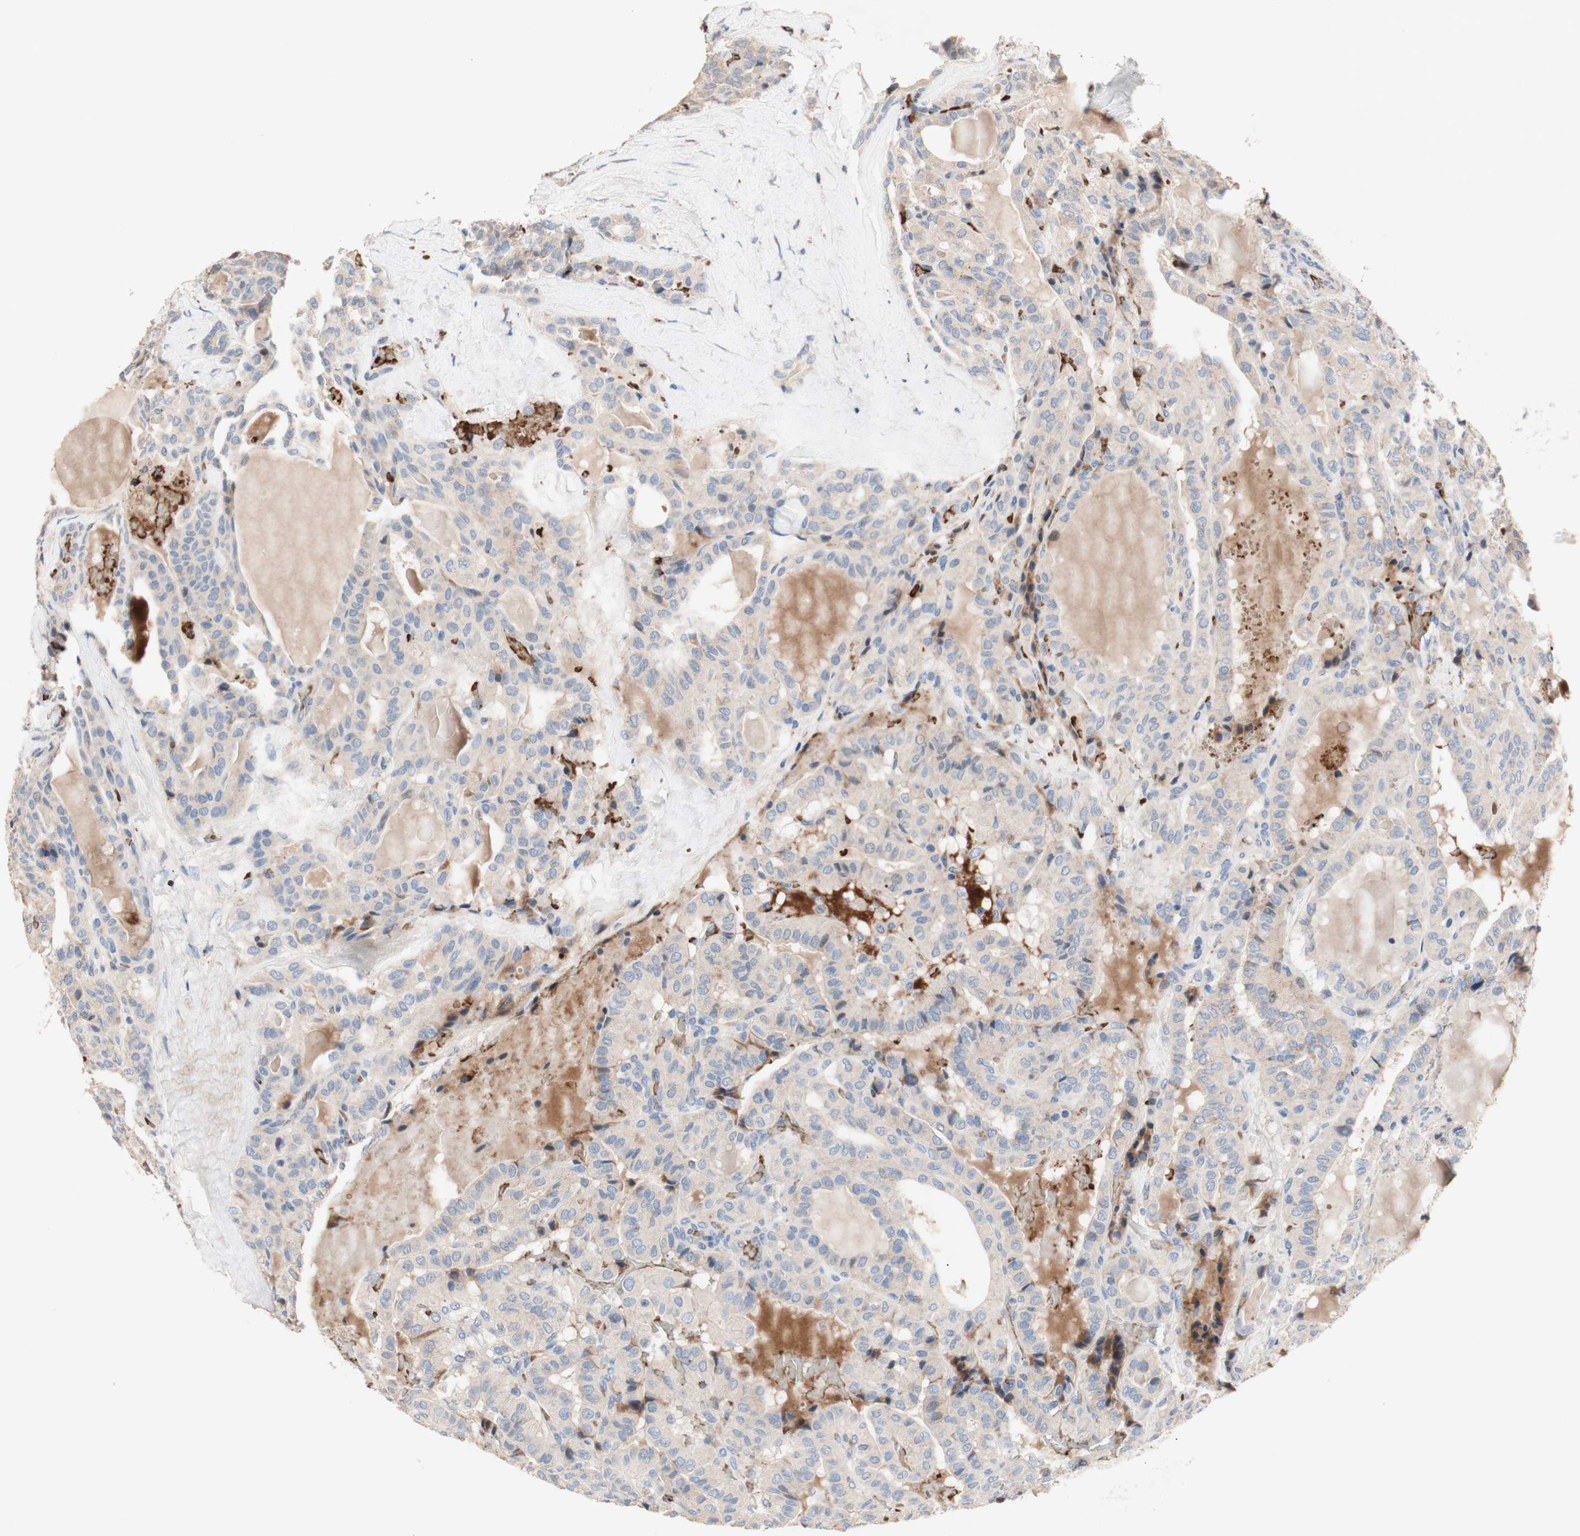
{"staining": {"intensity": "weak", "quantity": ">75%", "location": "cytoplasmic/membranous"}, "tissue": "thyroid cancer", "cell_type": "Tumor cells", "image_type": "cancer", "snomed": [{"axis": "morphology", "description": "Papillary adenocarcinoma, NOS"}, {"axis": "topography", "description": "Thyroid gland"}], "caption": "Thyroid cancer stained with a protein marker reveals weak staining in tumor cells.", "gene": "CDON", "patient": {"sex": "male", "age": 77}}